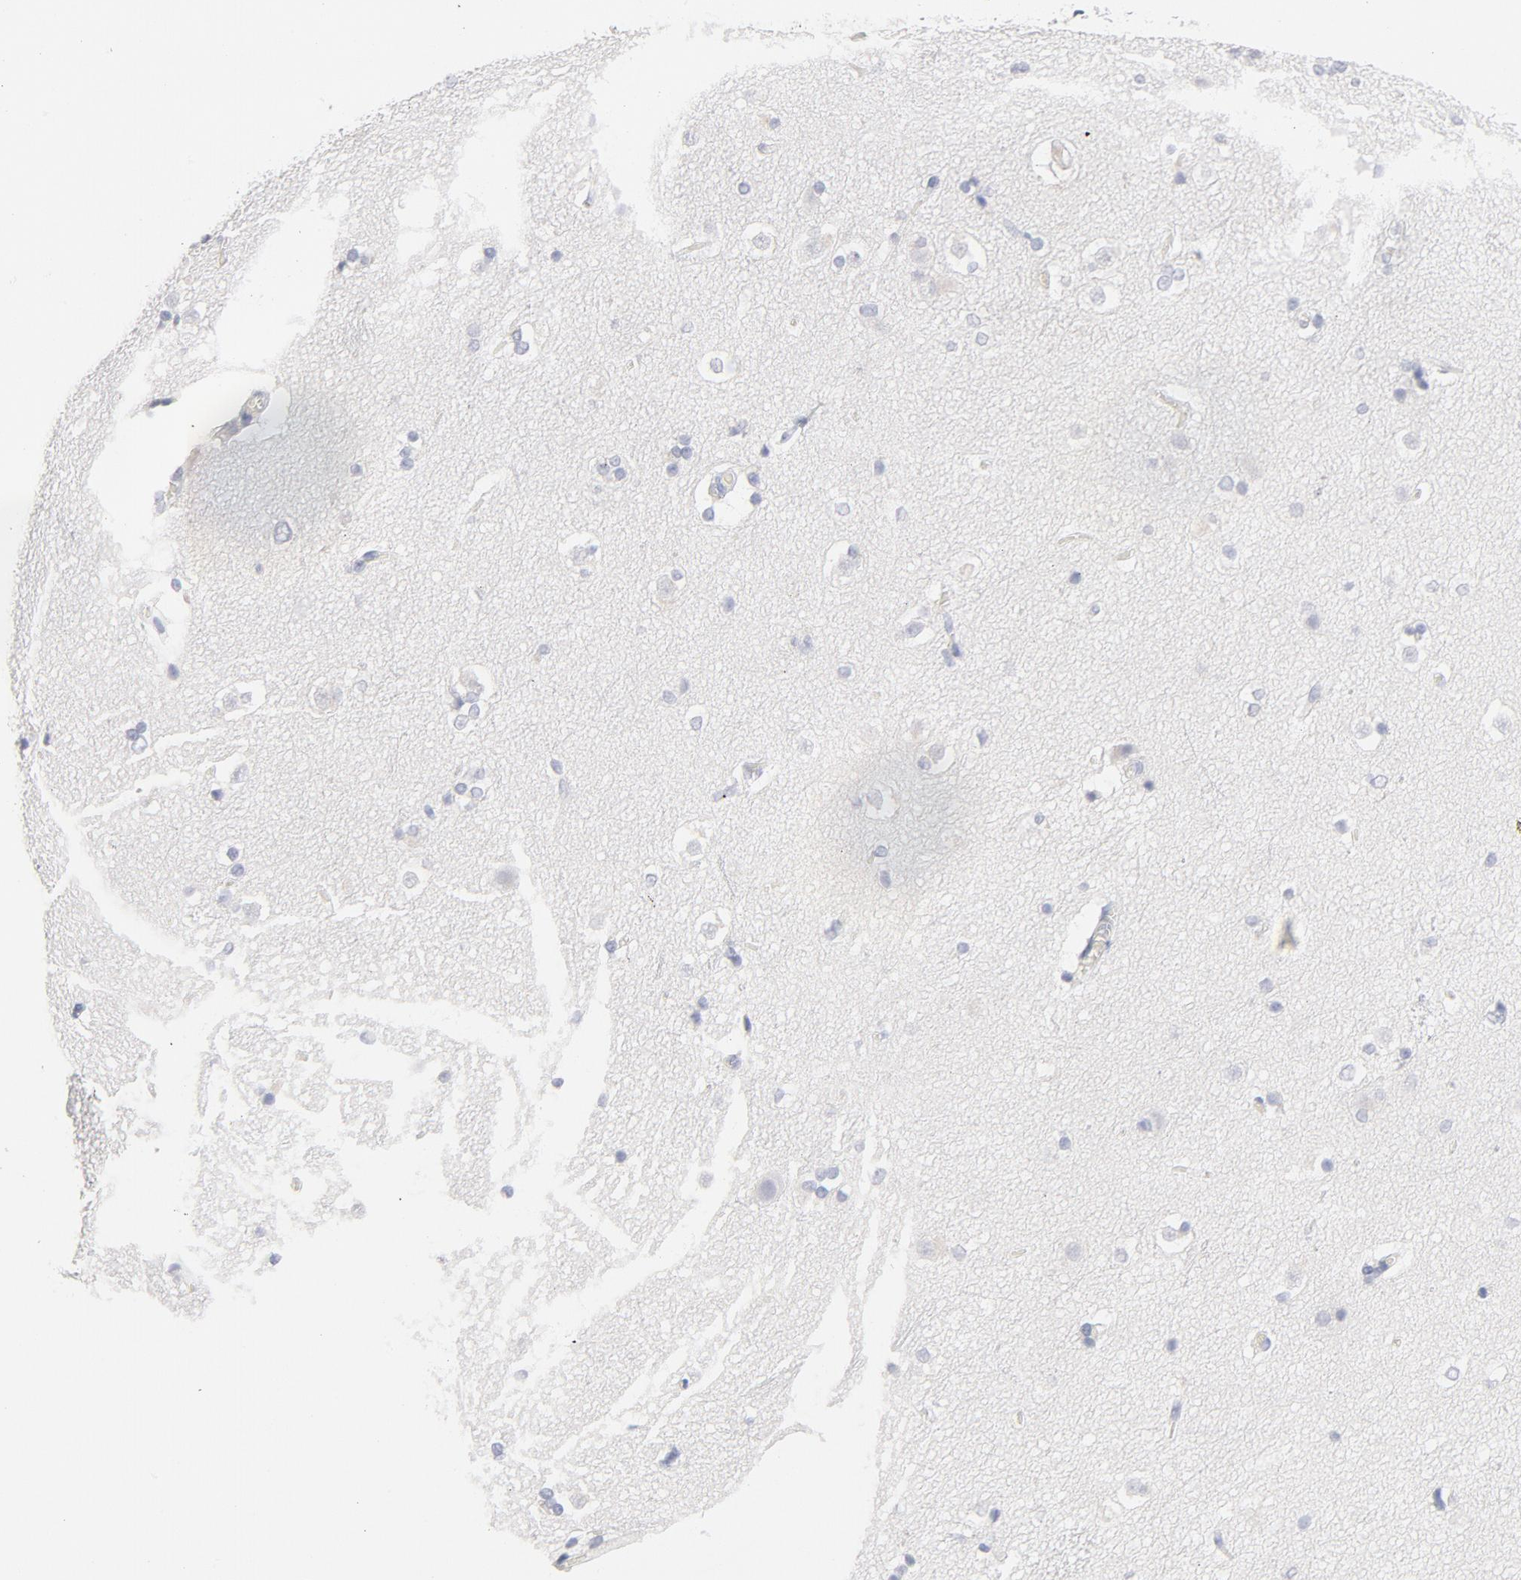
{"staining": {"intensity": "negative", "quantity": "none", "location": "none"}, "tissue": "caudate", "cell_type": "Glial cells", "image_type": "normal", "snomed": [{"axis": "morphology", "description": "Normal tissue, NOS"}, {"axis": "topography", "description": "Lateral ventricle wall"}], "caption": "Glial cells are negative for protein expression in normal human caudate. (DAB (3,3'-diaminobenzidine) IHC, high magnification).", "gene": "MCM7", "patient": {"sex": "female", "age": 19}}